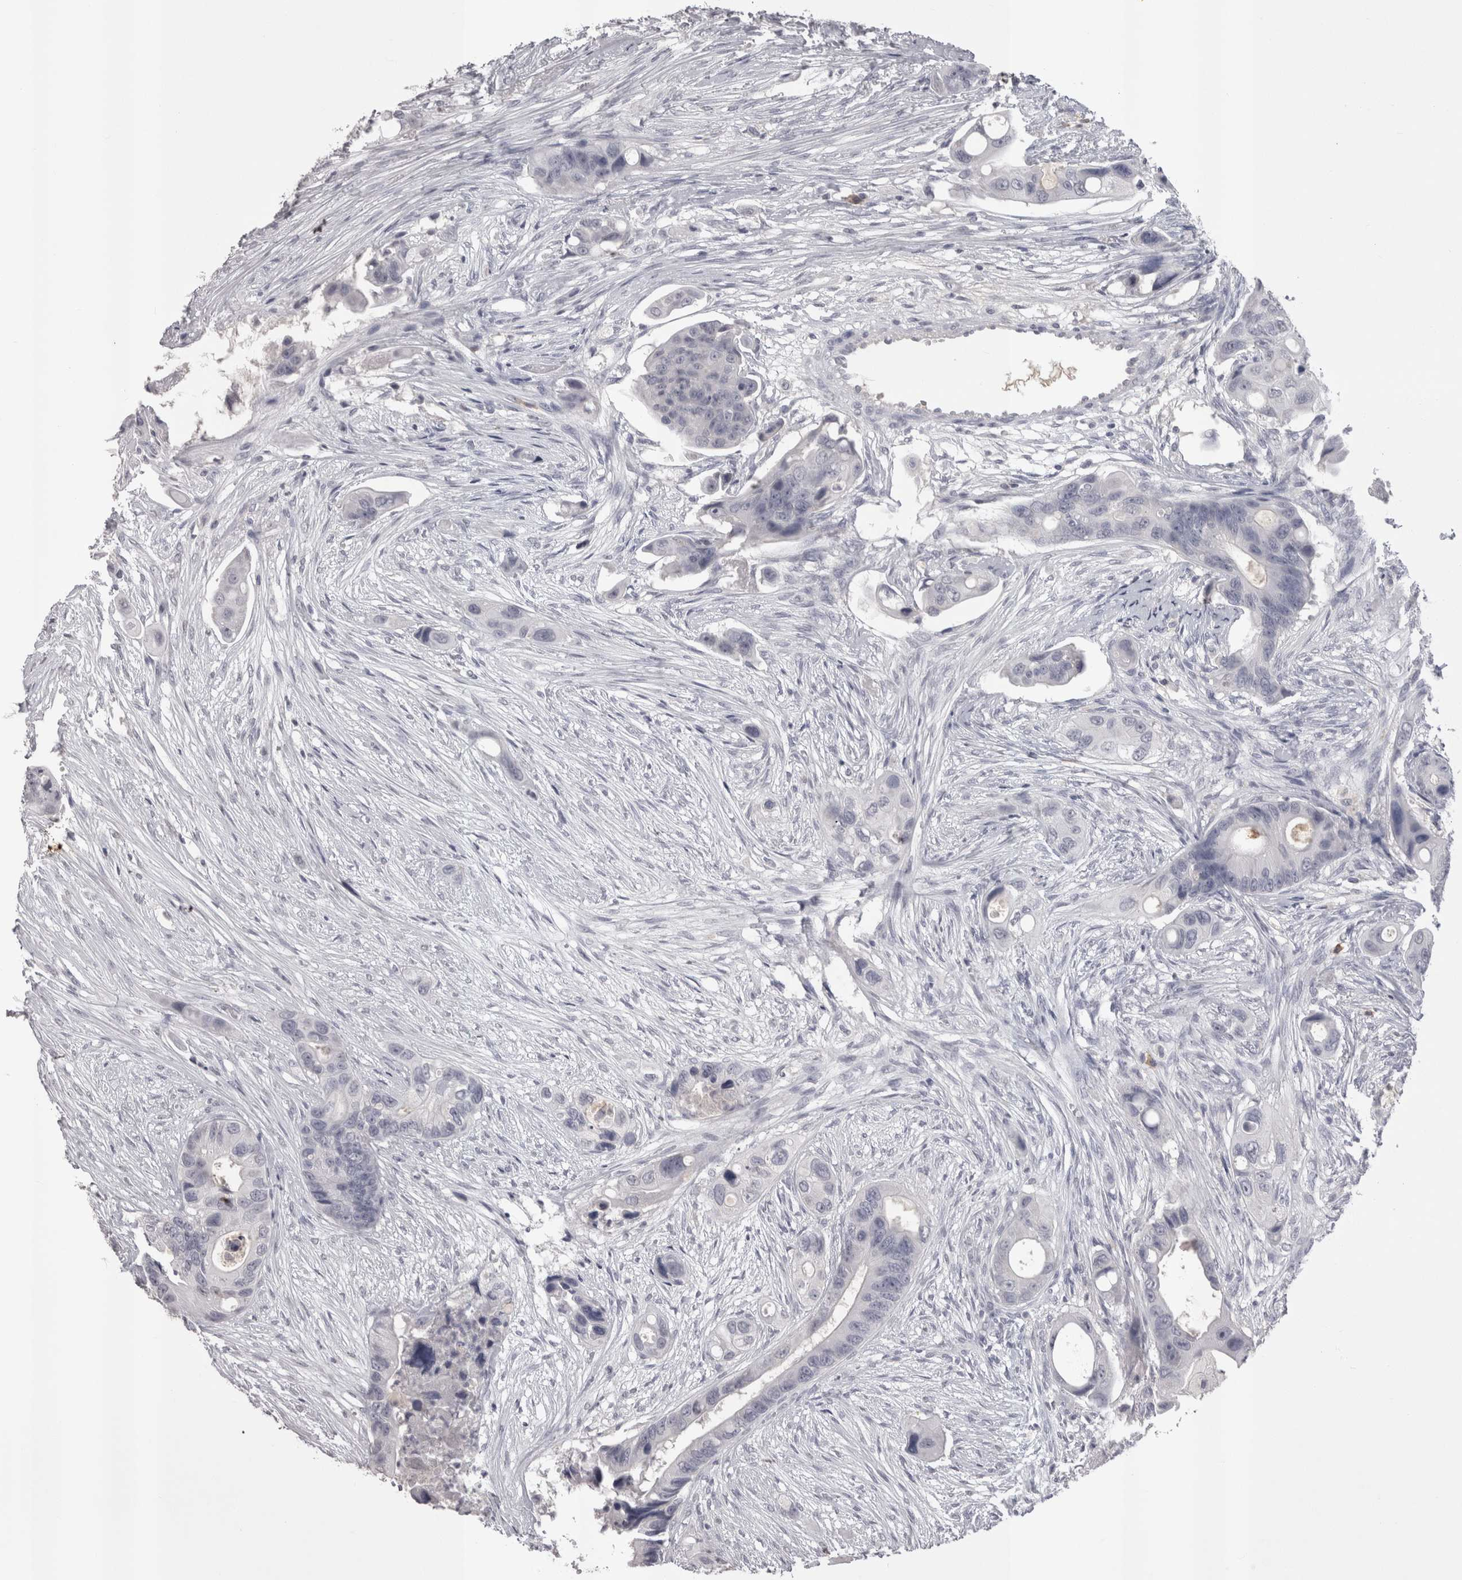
{"staining": {"intensity": "negative", "quantity": "none", "location": "none"}, "tissue": "colorectal cancer", "cell_type": "Tumor cells", "image_type": "cancer", "snomed": [{"axis": "morphology", "description": "Adenocarcinoma, NOS"}, {"axis": "topography", "description": "Colon"}], "caption": "High power microscopy histopathology image of an immunohistochemistry (IHC) image of colorectal adenocarcinoma, revealing no significant positivity in tumor cells. The staining is performed using DAB brown chromogen with nuclei counter-stained in using hematoxylin.", "gene": "LAX1", "patient": {"sex": "female", "age": 57}}